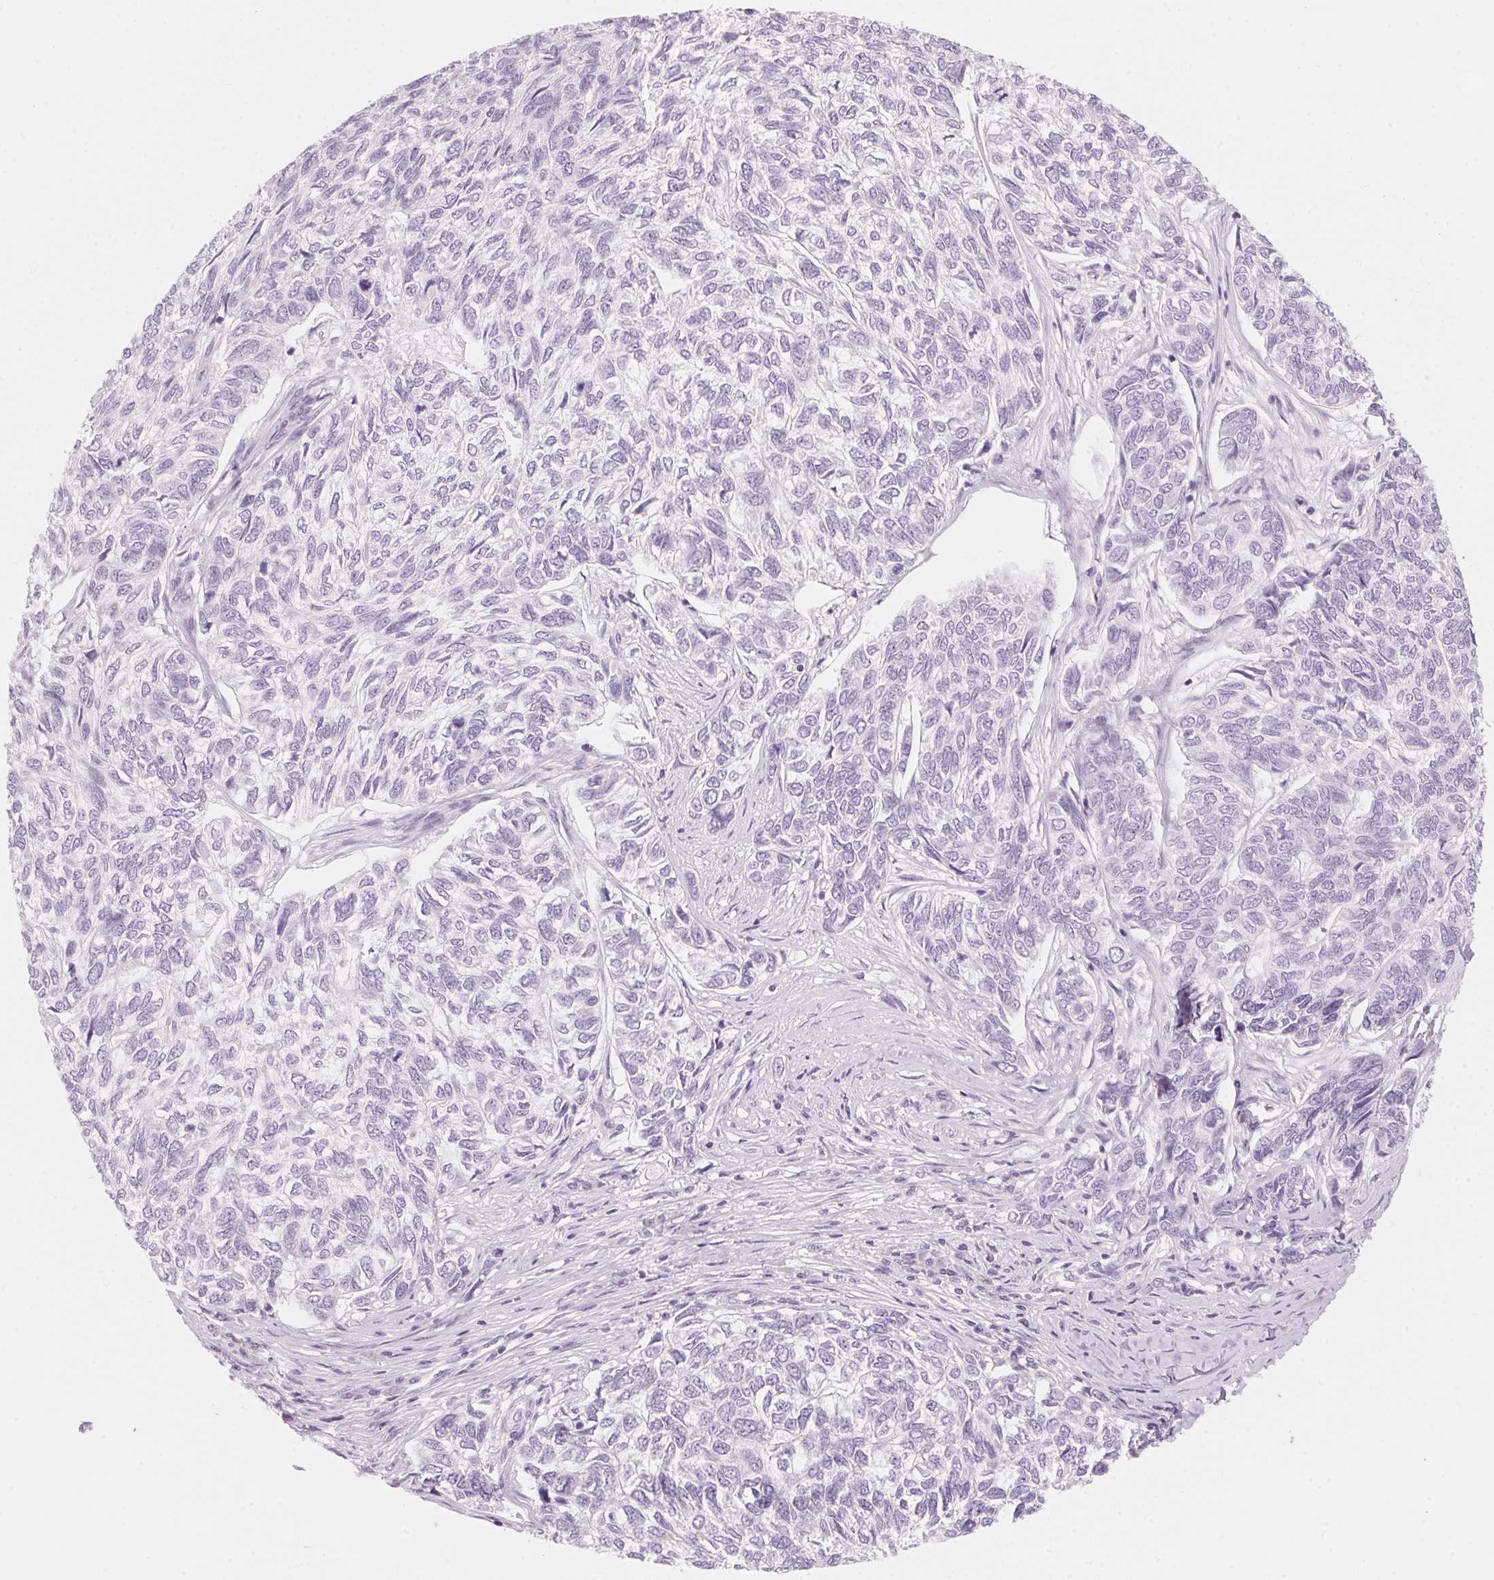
{"staining": {"intensity": "negative", "quantity": "none", "location": "none"}, "tissue": "skin cancer", "cell_type": "Tumor cells", "image_type": "cancer", "snomed": [{"axis": "morphology", "description": "Basal cell carcinoma"}, {"axis": "topography", "description": "Skin"}], "caption": "A high-resolution histopathology image shows IHC staining of skin cancer (basal cell carcinoma), which shows no significant positivity in tumor cells.", "gene": "HOXB13", "patient": {"sex": "female", "age": 65}}